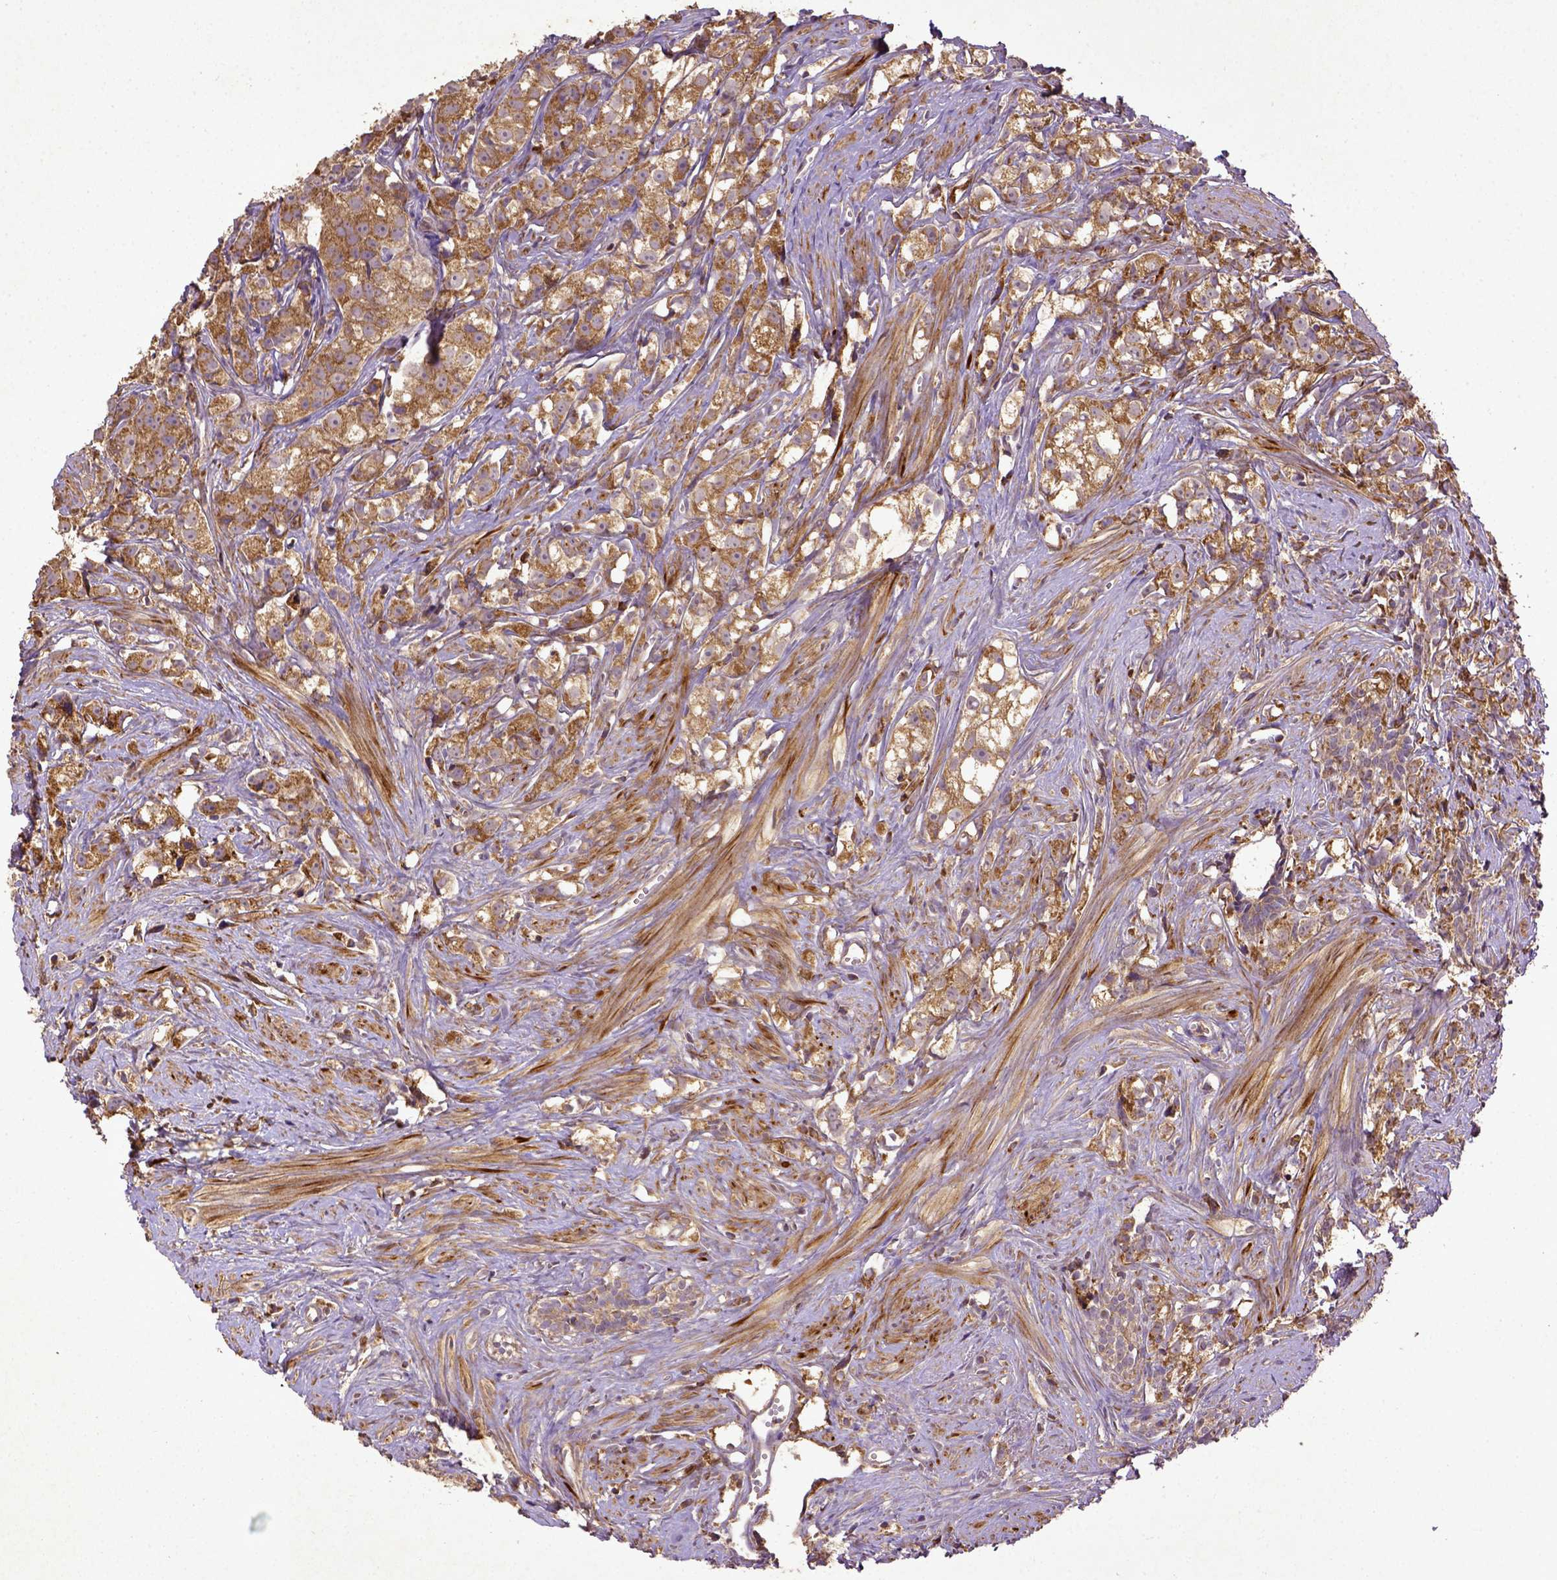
{"staining": {"intensity": "moderate", "quantity": ">75%", "location": "cytoplasmic/membranous"}, "tissue": "prostate cancer", "cell_type": "Tumor cells", "image_type": "cancer", "snomed": [{"axis": "morphology", "description": "Adenocarcinoma, High grade"}, {"axis": "topography", "description": "Prostate"}], "caption": "Brown immunohistochemical staining in human adenocarcinoma (high-grade) (prostate) displays moderate cytoplasmic/membranous expression in approximately >75% of tumor cells.", "gene": "MT-CO1", "patient": {"sex": "male", "age": 68}}